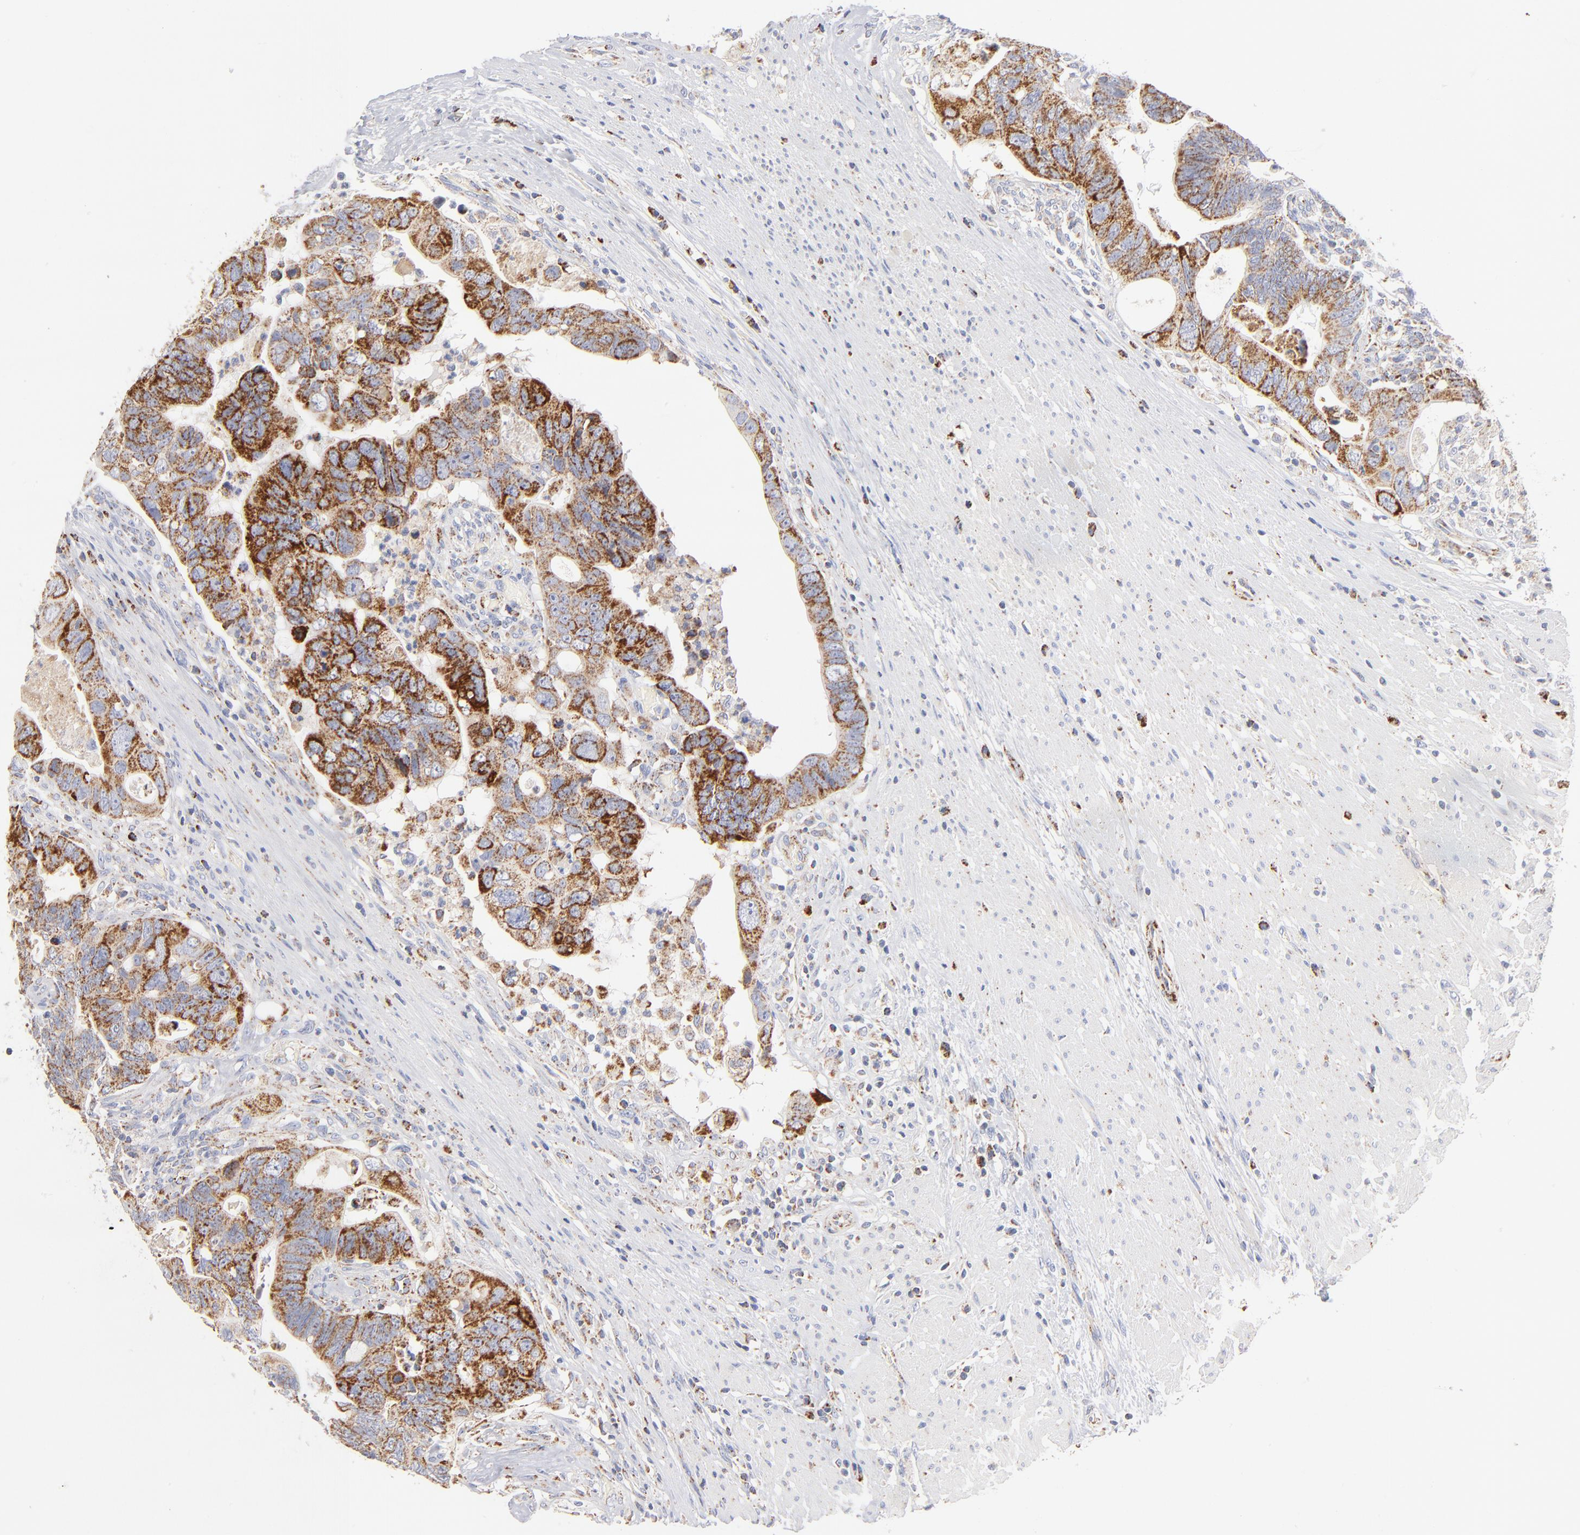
{"staining": {"intensity": "moderate", "quantity": ">75%", "location": "cytoplasmic/membranous"}, "tissue": "colorectal cancer", "cell_type": "Tumor cells", "image_type": "cancer", "snomed": [{"axis": "morphology", "description": "Adenocarcinoma, NOS"}, {"axis": "topography", "description": "Rectum"}], "caption": "Protein expression analysis of colorectal cancer exhibits moderate cytoplasmic/membranous staining in approximately >75% of tumor cells.", "gene": "DLAT", "patient": {"sex": "male", "age": 53}}